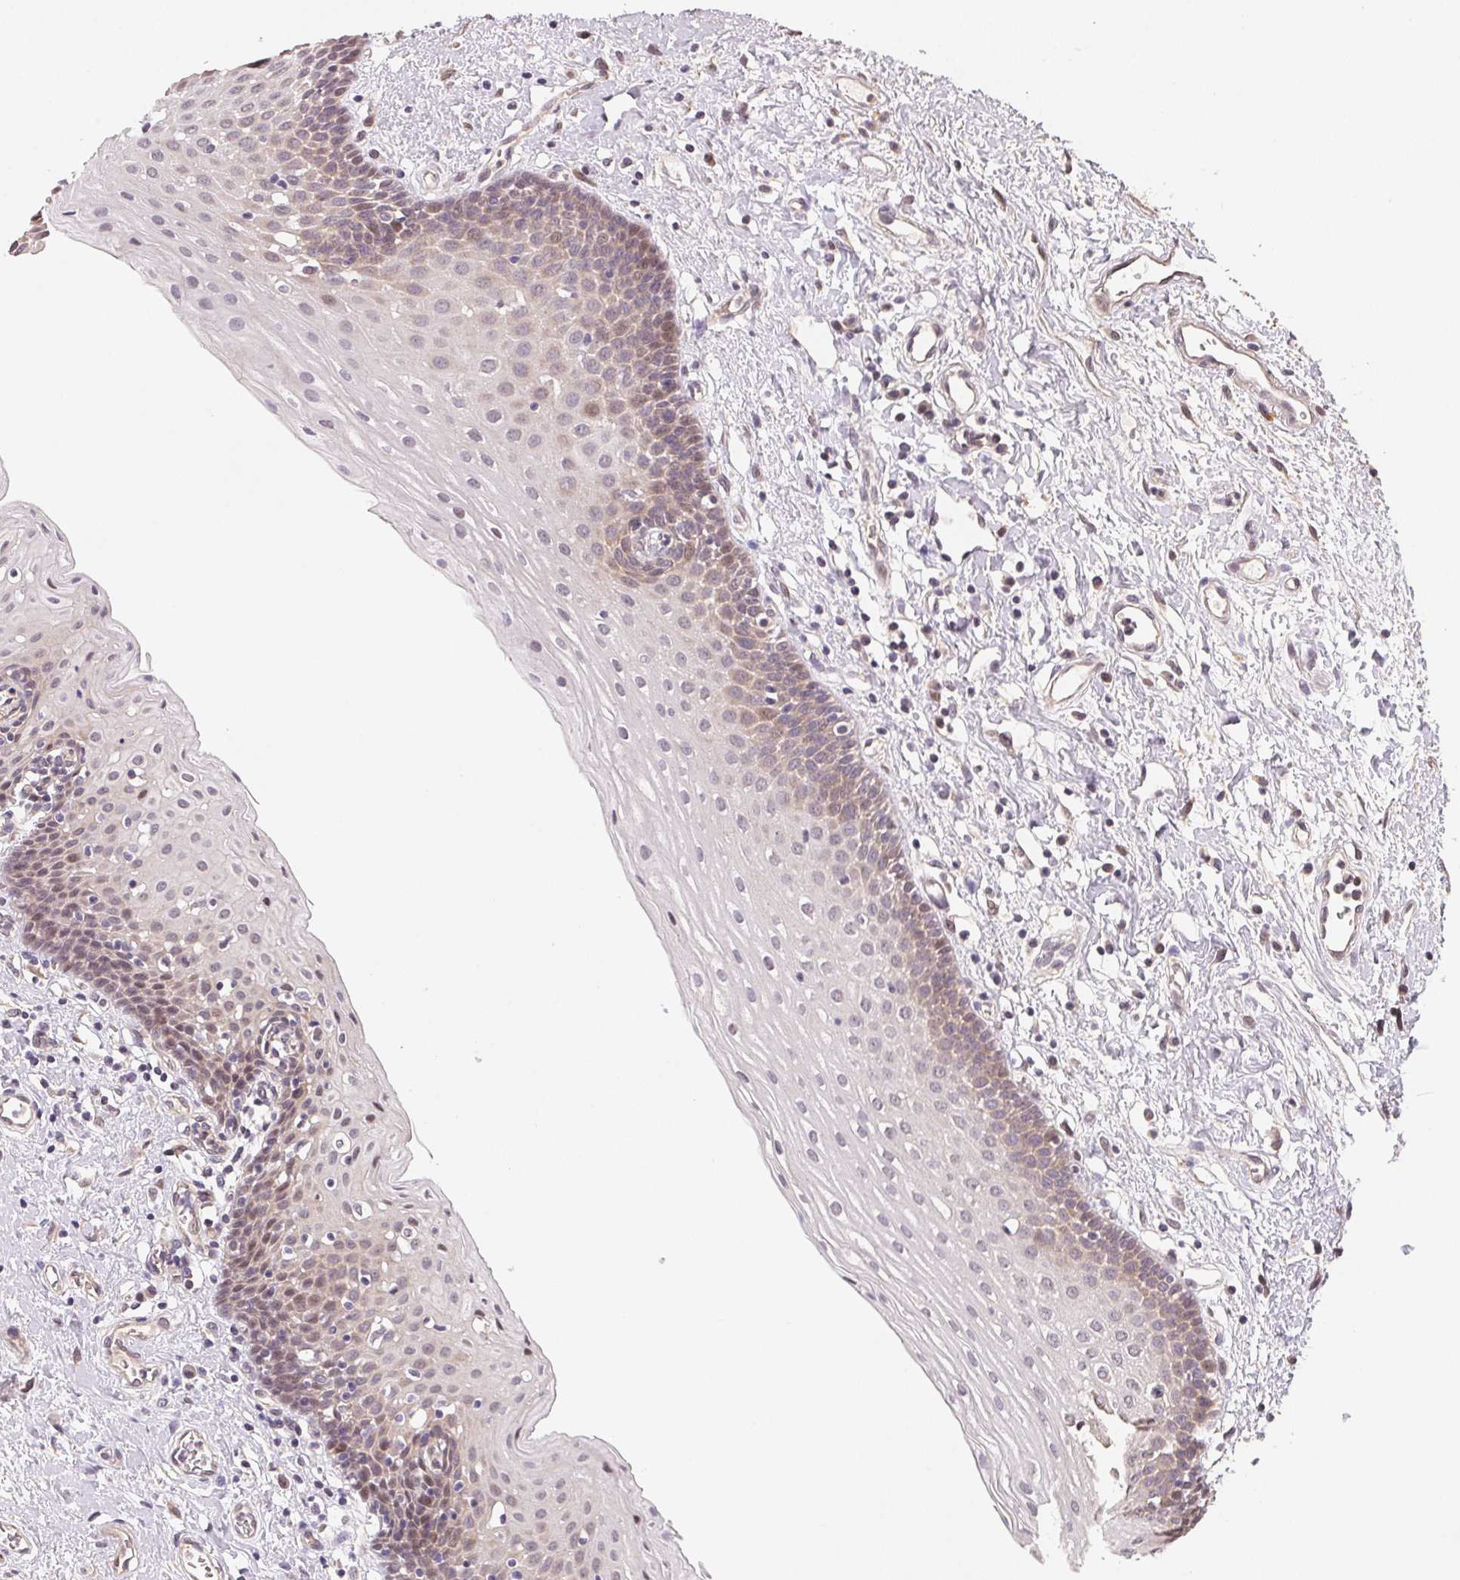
{"staining": {"intensity": "weak", "quantity": "<25%", "location": "cytoplasmic/membranous"}, "tissue": "oral mucosa", "cell_type": "Squamous epithelial cells", "image_type": "normal", "snomed": [{"axis": "morphology", "description": "Normal tissue, NOS"}, {"axis": "topography", "description": "Oral tissue"}], "caption": "Protein analysis of normal oral mucosa shows no significant positivity in squamous epithelial cells.", "gene": "TMEM222", "patient": {"sex": "female", "age": 43}}